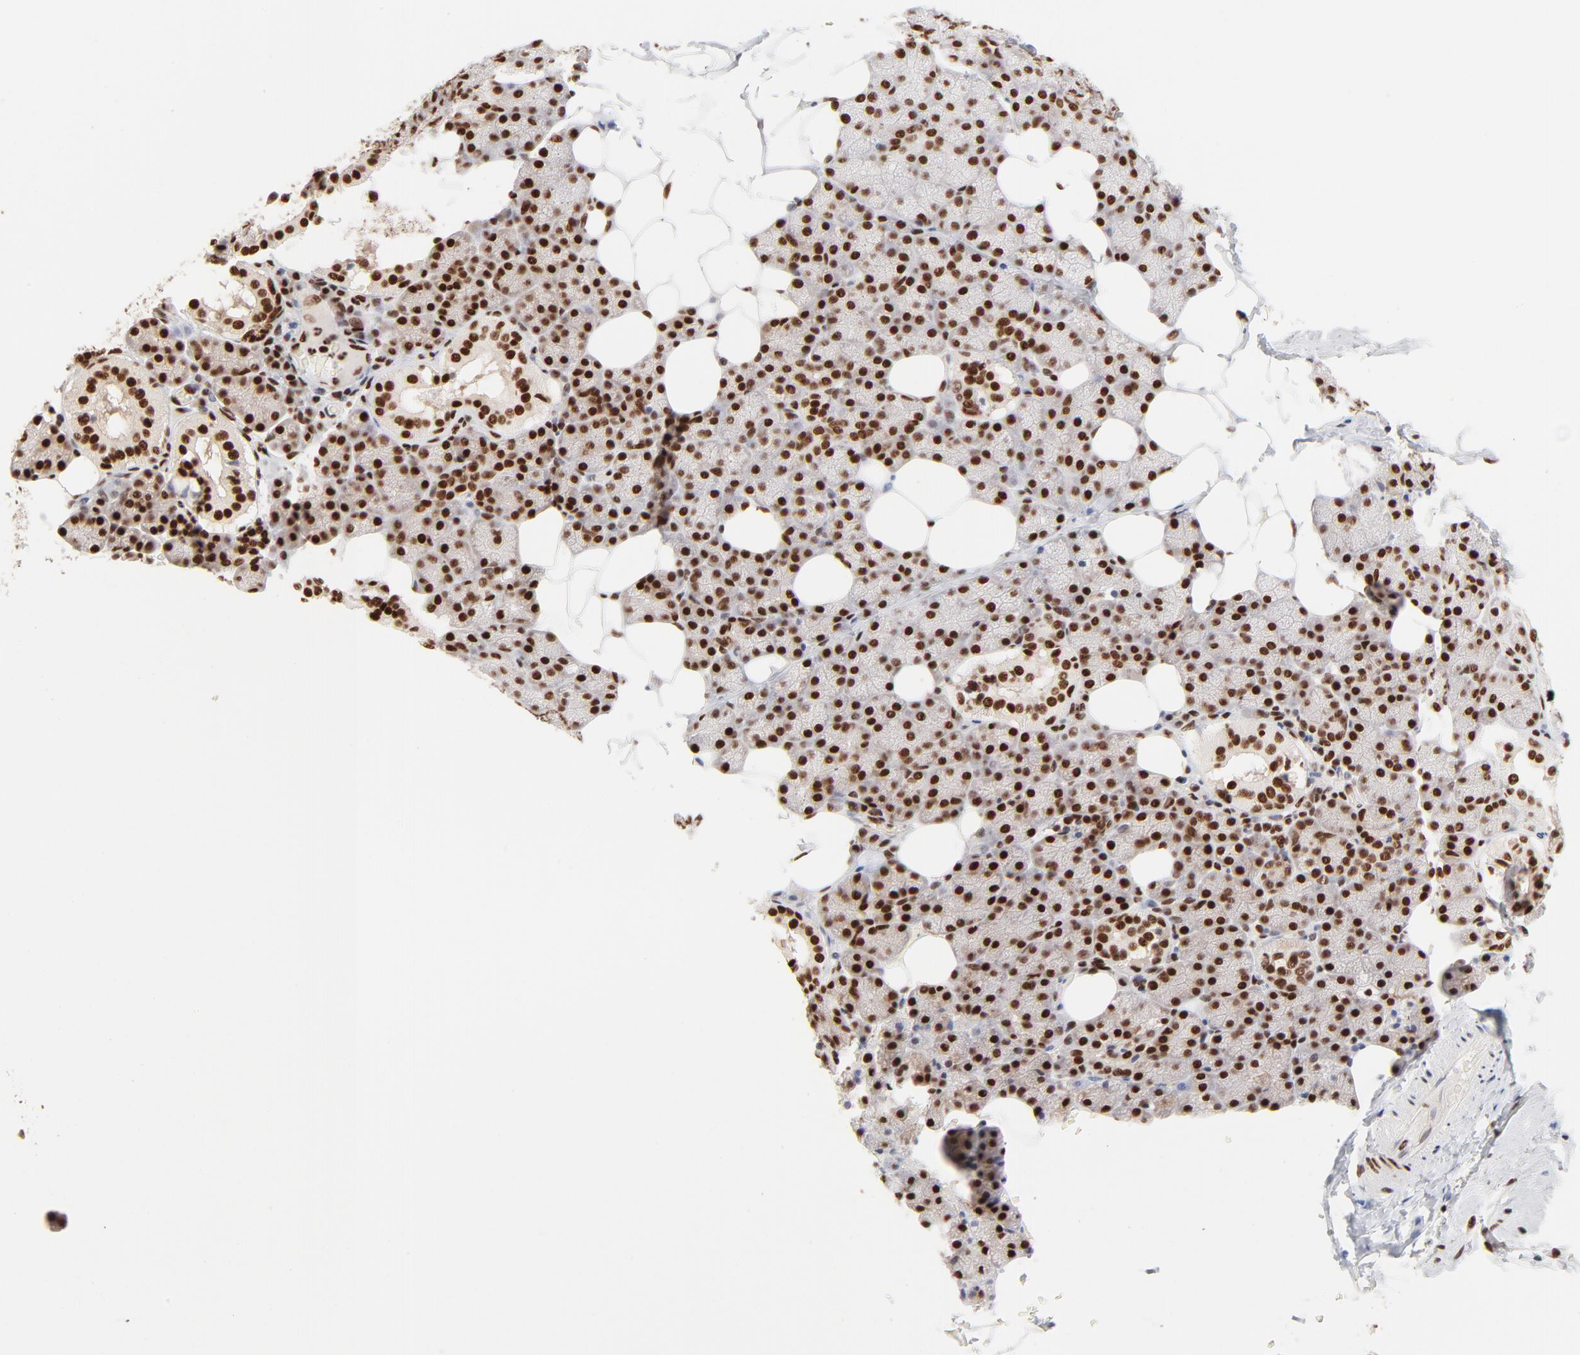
{"staining": {"intensity": "strong", "quantity": ">75%", "location": "nuclear"}, "tissue": "salivary gland", "cell_type": "Glandular cells", "image_type": "normal", "snomed": [{"axis": "morphology", "description": "Normal tissue, NOS"}, {"axis": "topography", "description": "Lymph node"}, {"axis": "topography", "description": "Salivary gland"}], "caption": "IHC (DAB (3,3'-diaminobenzidine)) staining of normal human salivary gland demonstrates strong nuclear protein staining in approximately >75% of glandular cells.", "gene": "TARDBP", "patient": {"sex": "male", "age": 8}}